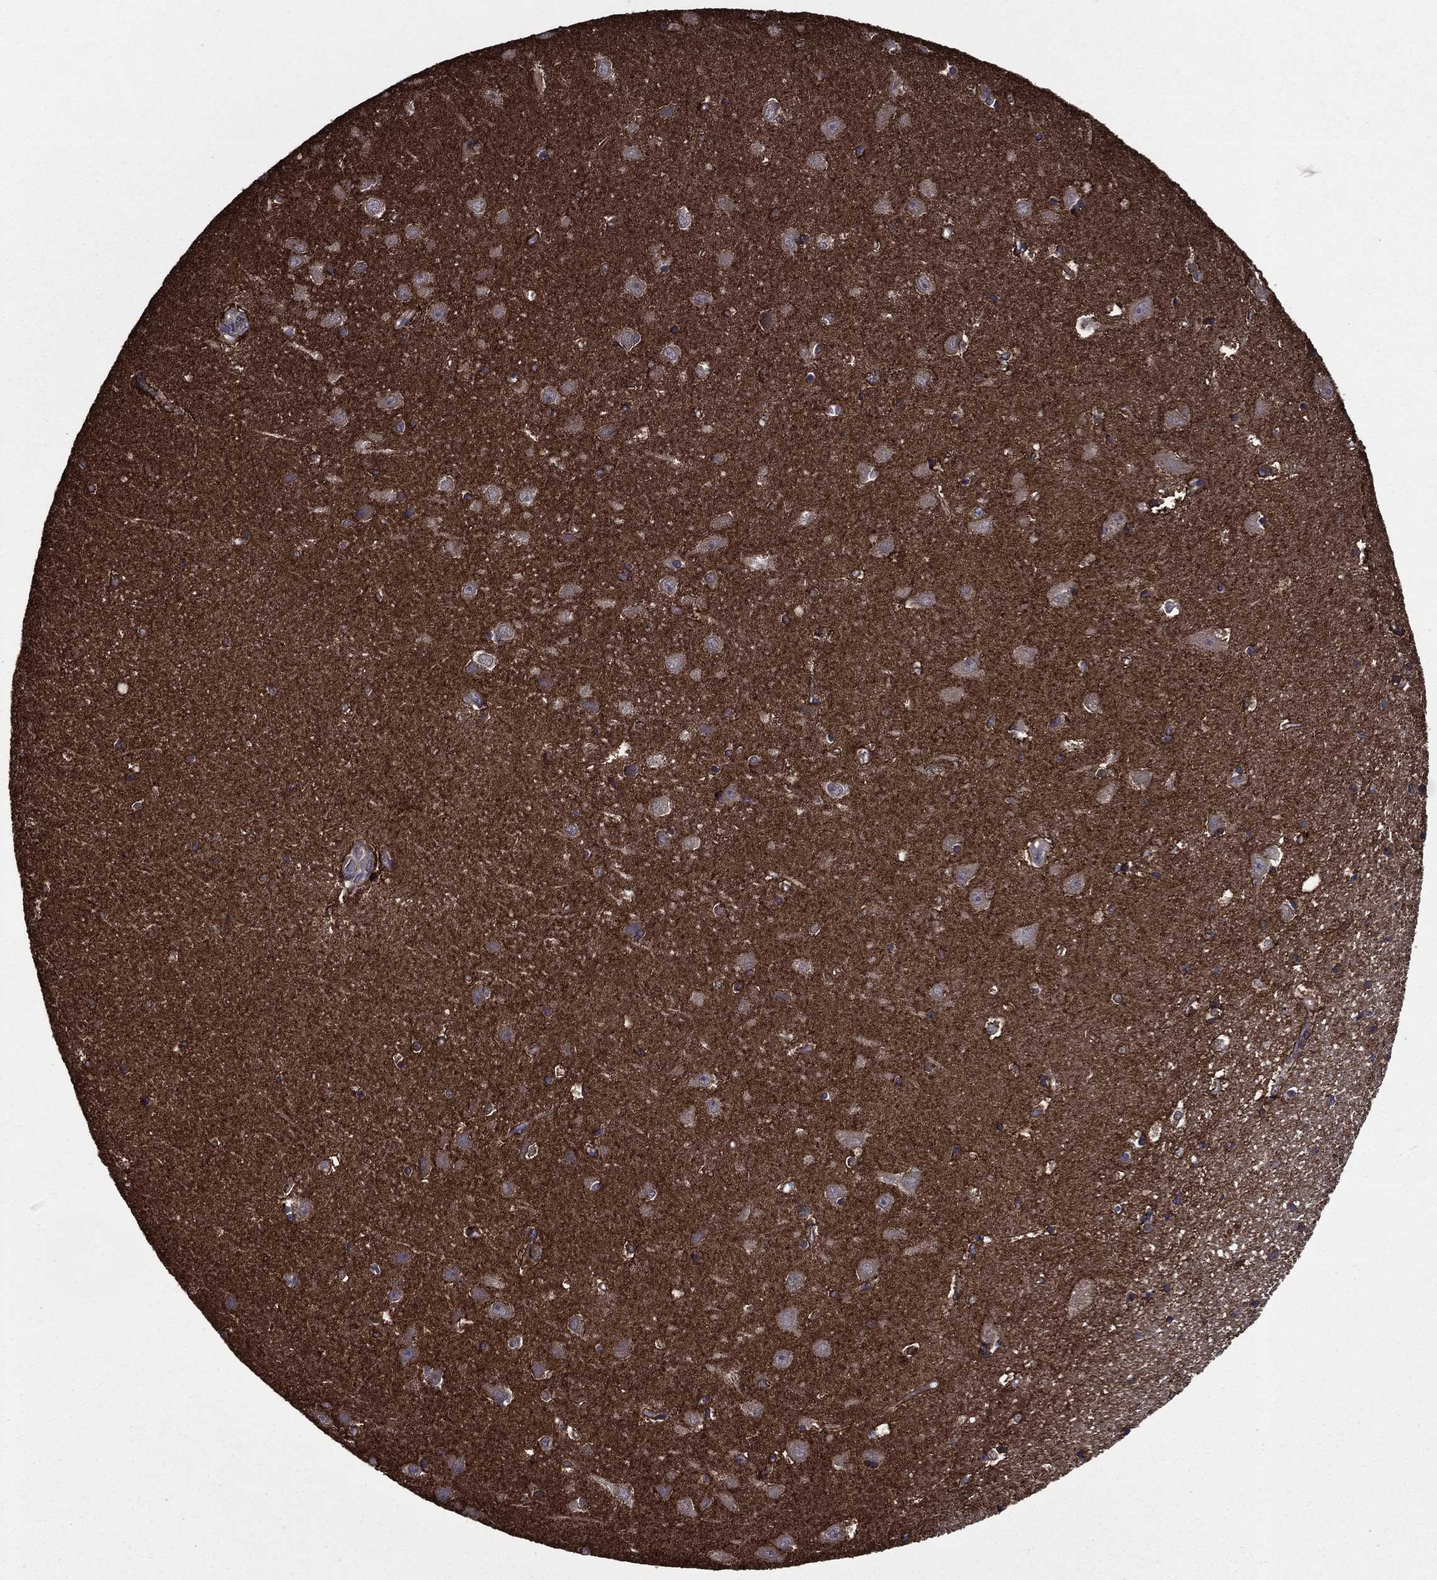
{"staining": {"intensity": "negative", "quantity": "none", "location": "none"}, "tissue": "hippocampus", "cell_type": "Glial cells", "image_type": "normal", "snomed": [{"axis": "morphology", "description": "Normal tissue, NOS"}, {"axis": "topography", "description": "Hippocampus"}], "caption": "The photomicrograph demonstrates no staining of glial cells in benign hippocampus.", "gene": "PLPP3", "patient": {"sex": "female", "age": 64}}